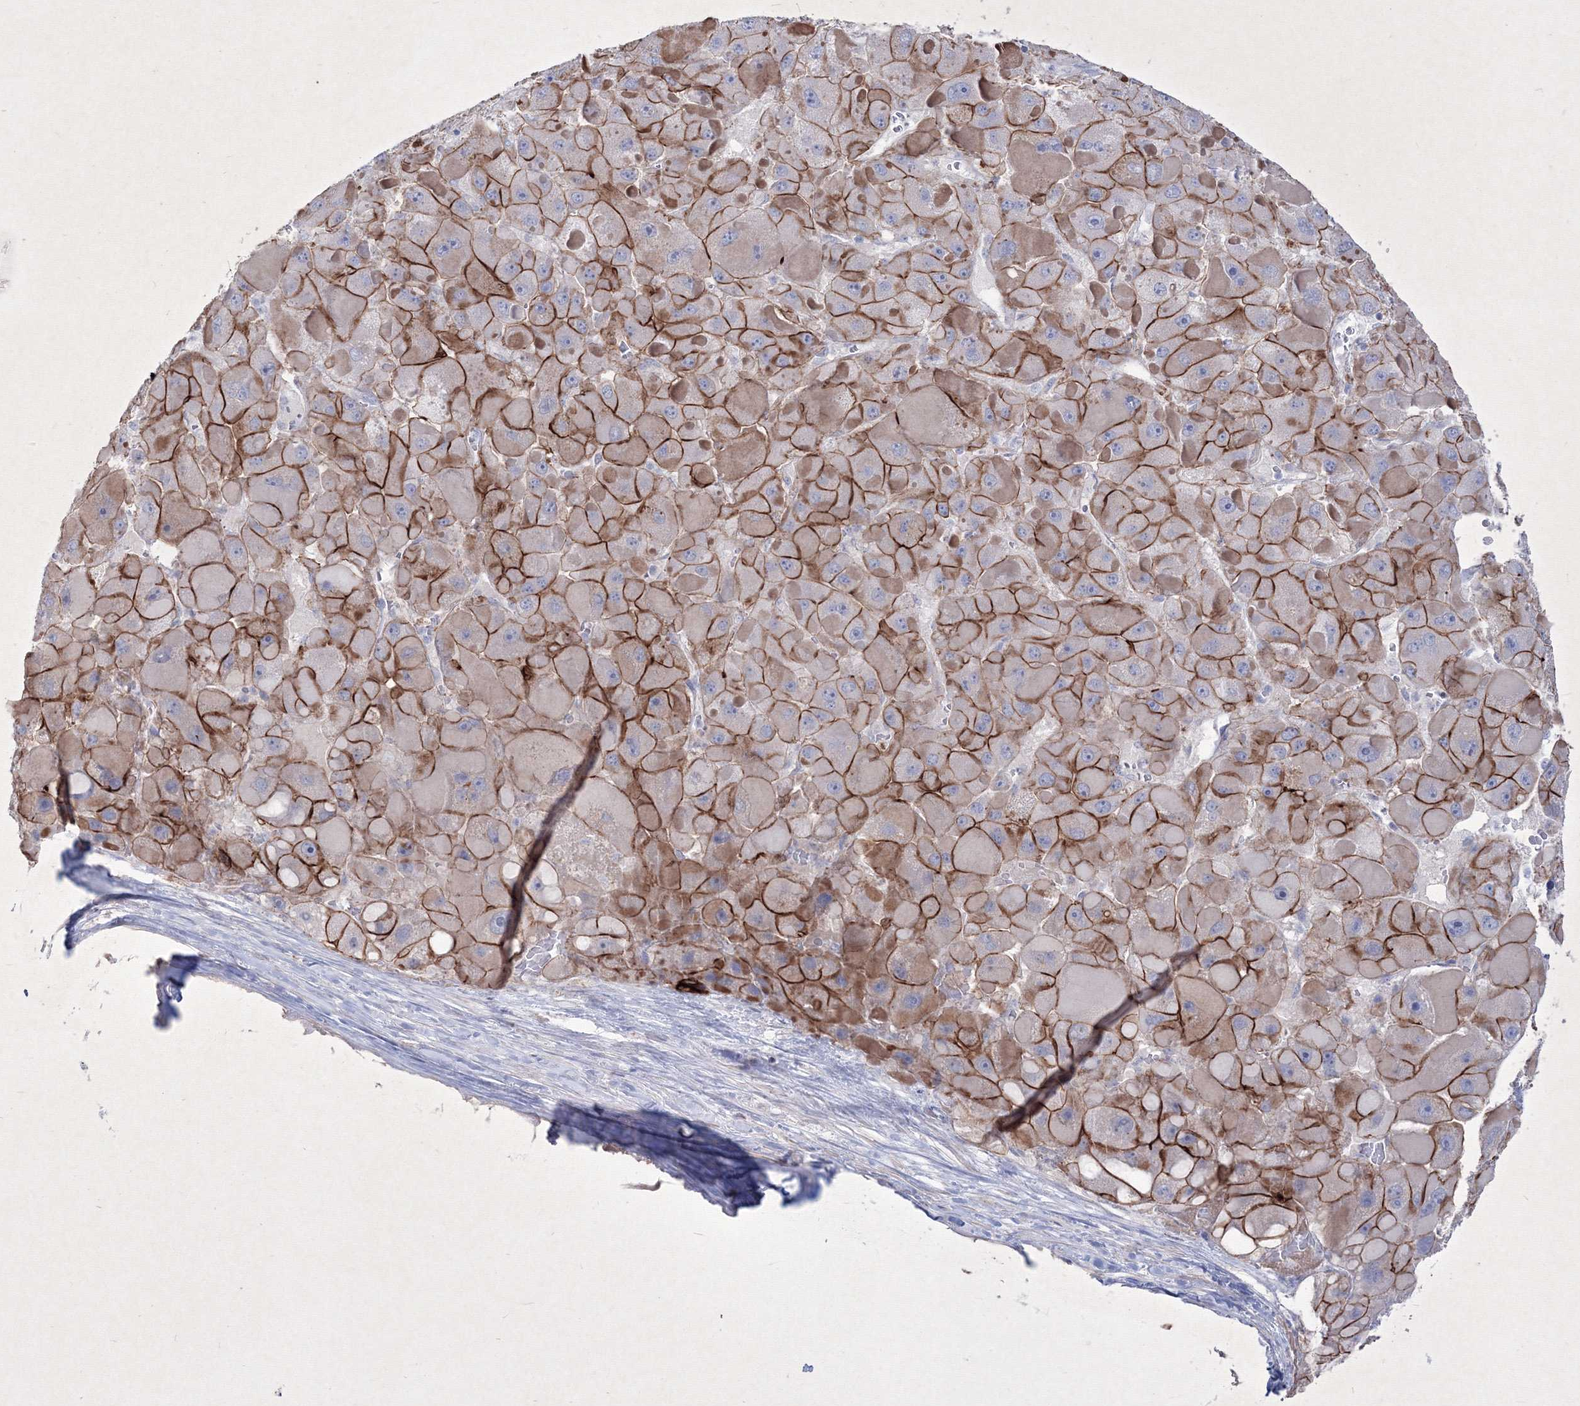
{"staining": {"intensity": "strong", "quantity": "25%-75%", "location": "cytoplasmic/membranous"}, "tissue": "liver cancer", "cell_type": "Tumor cells", "image_type": "cancer", "snomed": [{"axis": "morphology", "description": "Carcinoma, Hepatocellular, NOS"}, {"axis": "topography", "description": "Liver"}], "caption": "Immunohistochemical staining of human liver hepatocellular carcinoma demonstrates high levels of strong cytoplasmic/membranous protein expression in about 25%-75% of tumor cells.", "gene": "TMEM139", "patient": {"sex": "female", "age": 73}}